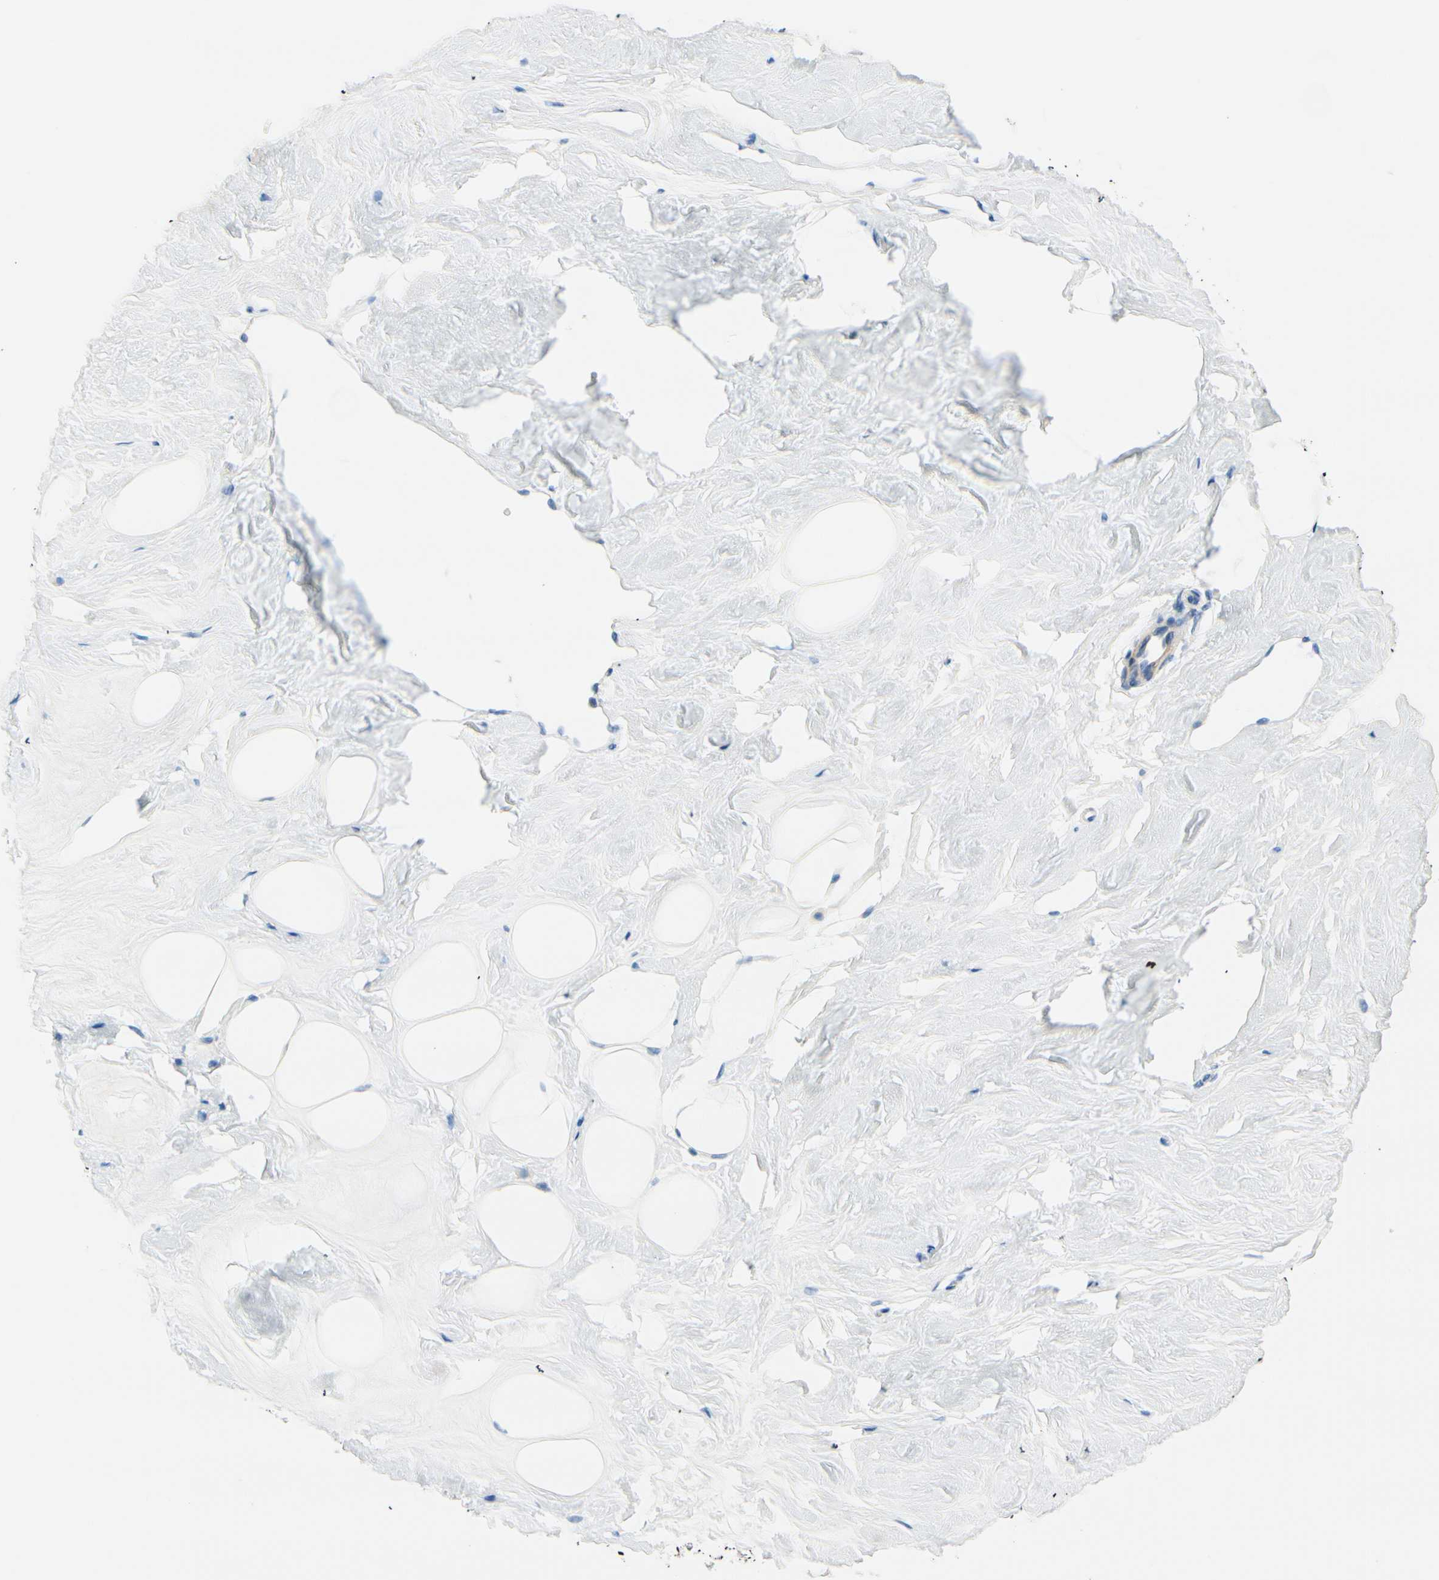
{"staining": {"intensity": "negative", "quantity": "none", "location": "none"}, "tissue": "breast", "cell_type": "Adipocytes", "image_type": "normal", "snomed": [{"axis": "morphology", "description": "Normal tissue, NOS"}, {"axis": "topography", "description": "Breast"}], "caption": "Immunohistochemistry (IHC) of benign breast exhibits no staining in adipocytes. (Stains: DAB (3,3'-diaminobenzidine) immunohistochemistry (IHC) with hematoxylin counter stain, Microscopy: brightfield microscopy at high magnification).", "gene": "FCER2", "patient": {"sex": "female", "age": 52}}